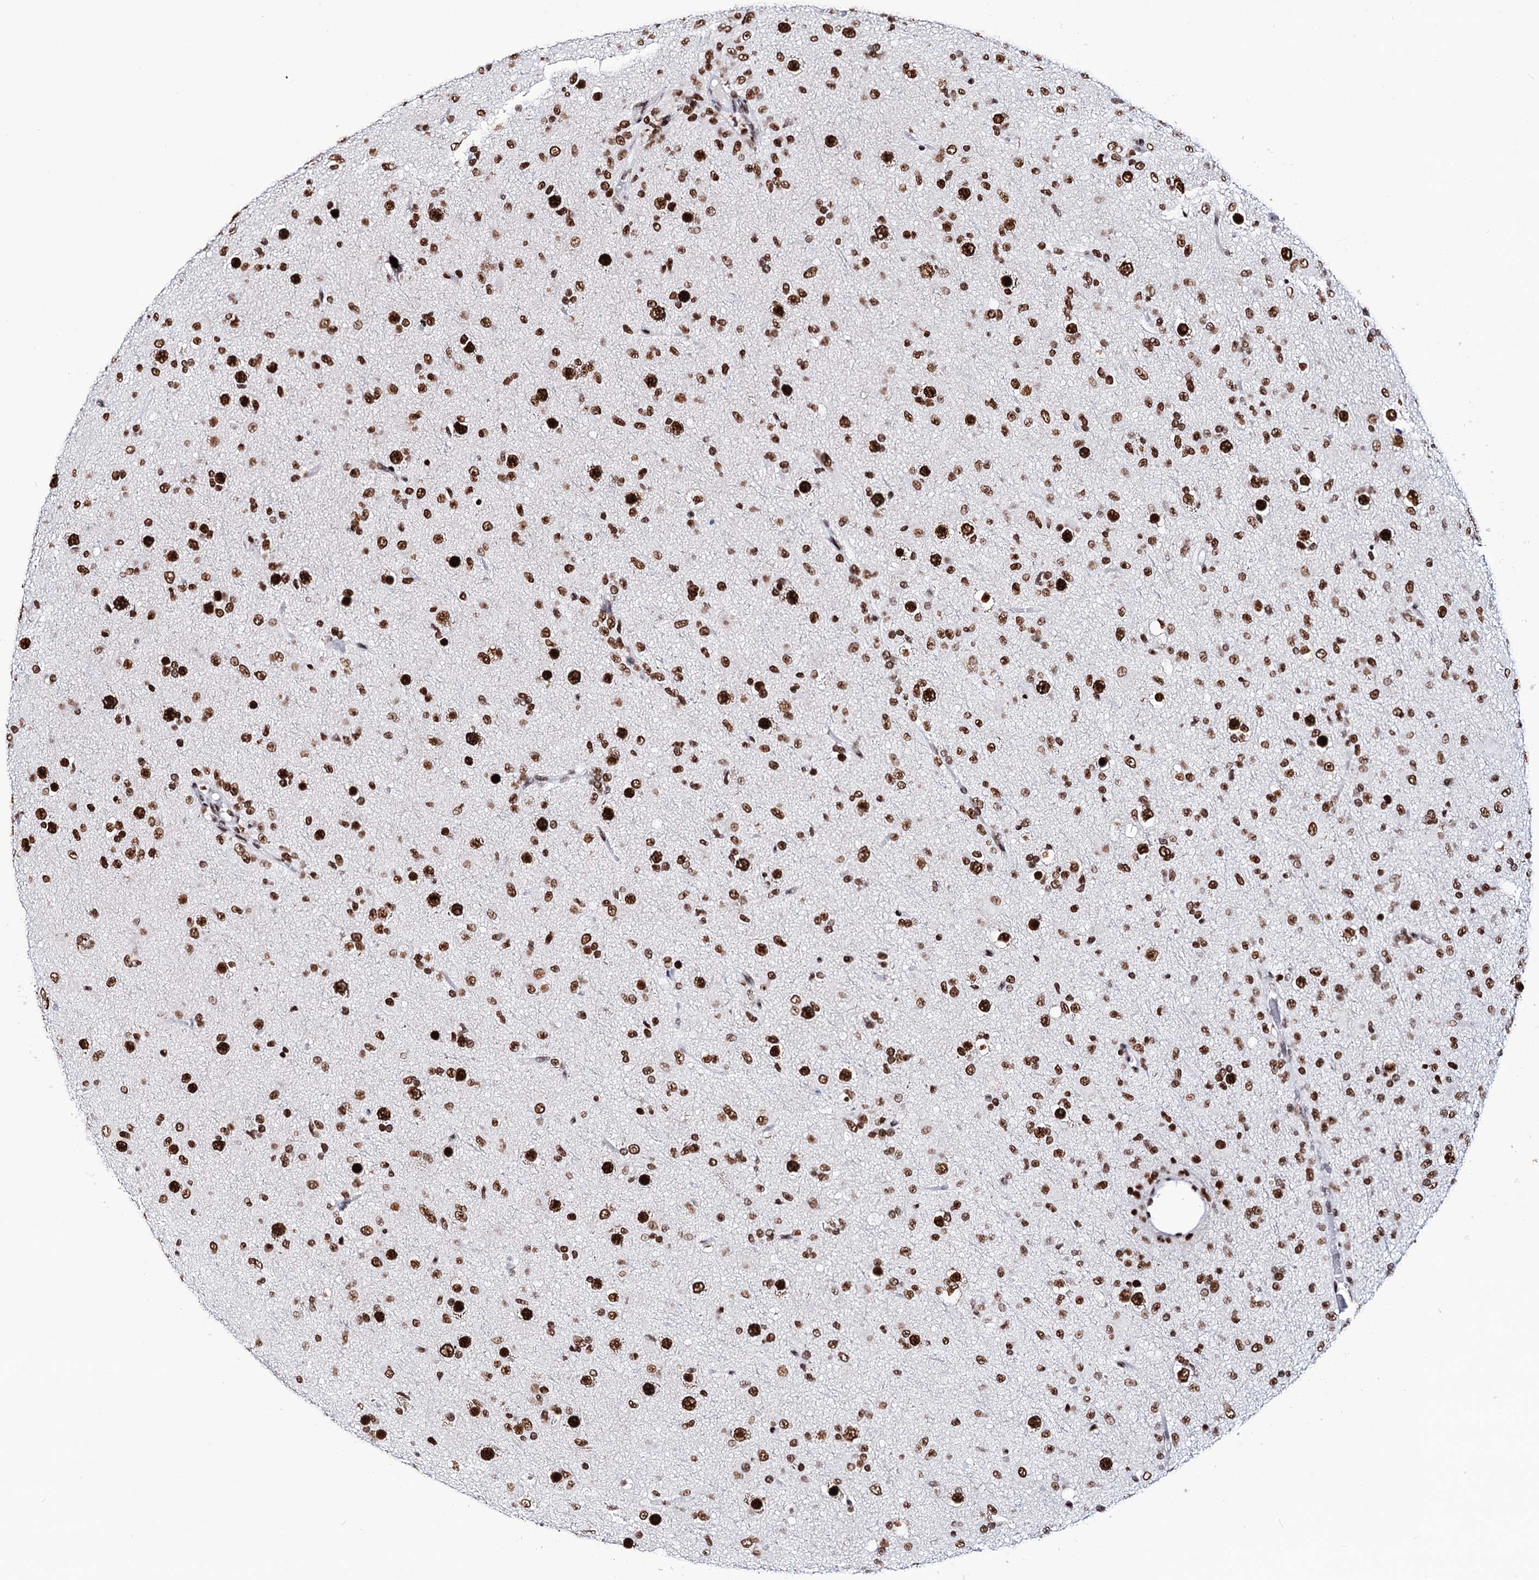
{"staining": {"intensity": "strong", "quantity": ">75%", "location": "nuclear"}, "tissue": "glioma", "cell_type": "Tumor cells", "image_type": "cancer", "snomed": [{"axis": "morphology", "description": "Glioma, malignant, Low grade"}, {"axis": "topography", "description": "Brain"}], "caption": "This is a histology image of IHC staining of malignant glioma (low-grade), which shows strong expression in the nuclear of tumor cells.", "gene": "MATR3", "patient": {"sex": "male", "age": 65}}